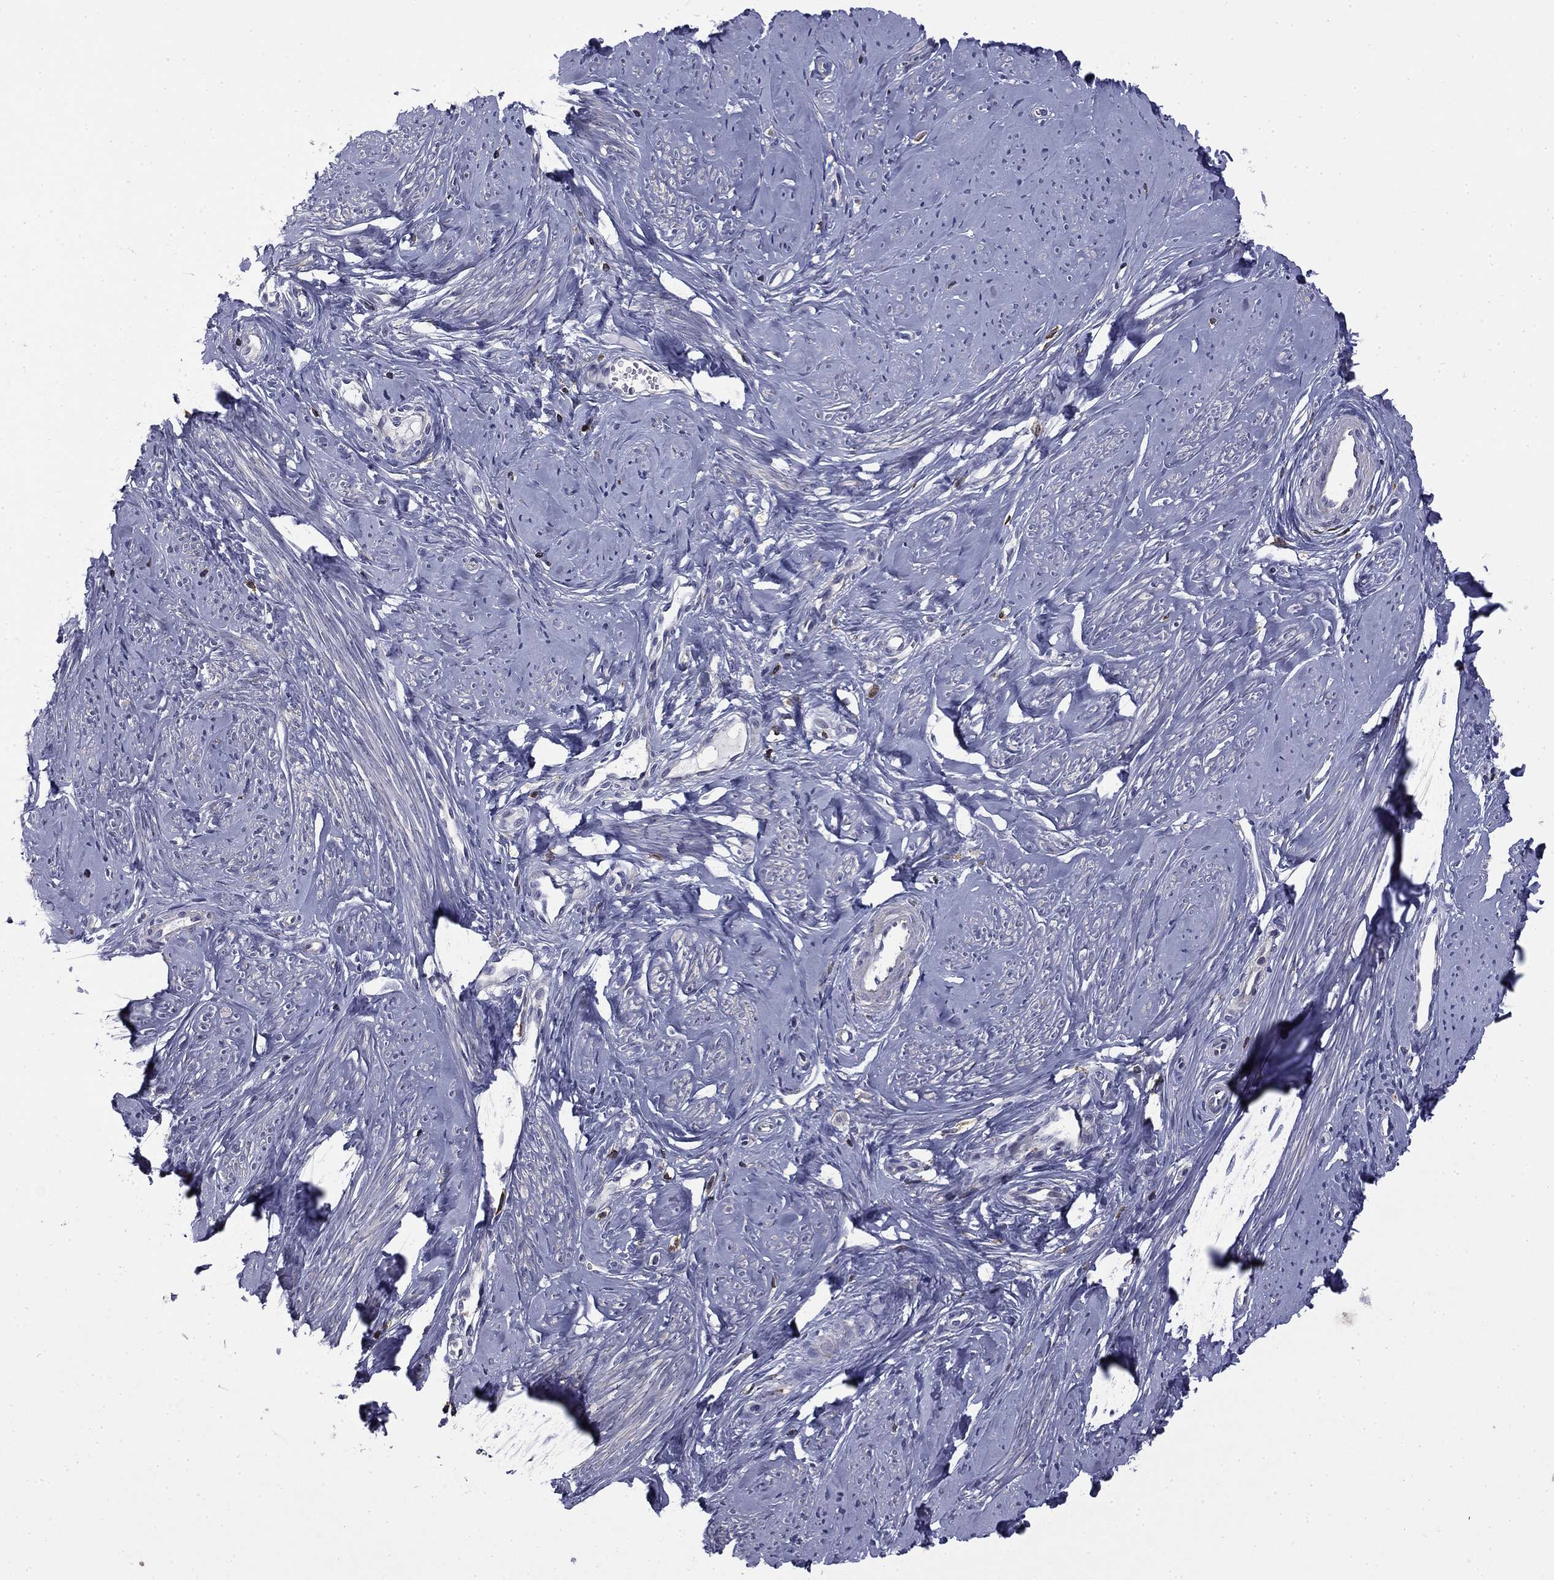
{"staining": {"intensity": "weak", "quantity": "25%-75%", "location": "cytoplasmic/membranous"}, "tissue": "smooth muscle", "cell_type": "Smooth muscle cells", "image_type": "normal", "snomed": [{"axis": "morphology", "description": "Normal tissue, NOS"}, {"axis": "topography", "description": "Smooth muscle"}], "caption": "Smooth muscle cells demonstrate low levels of weak cytoplasmic/membranous expression in approximately 25%-75% of cells in unremarkable smooth muscle.", "gene": "ARHGAP45", "patient": {"sex": "female", "age": 48}}